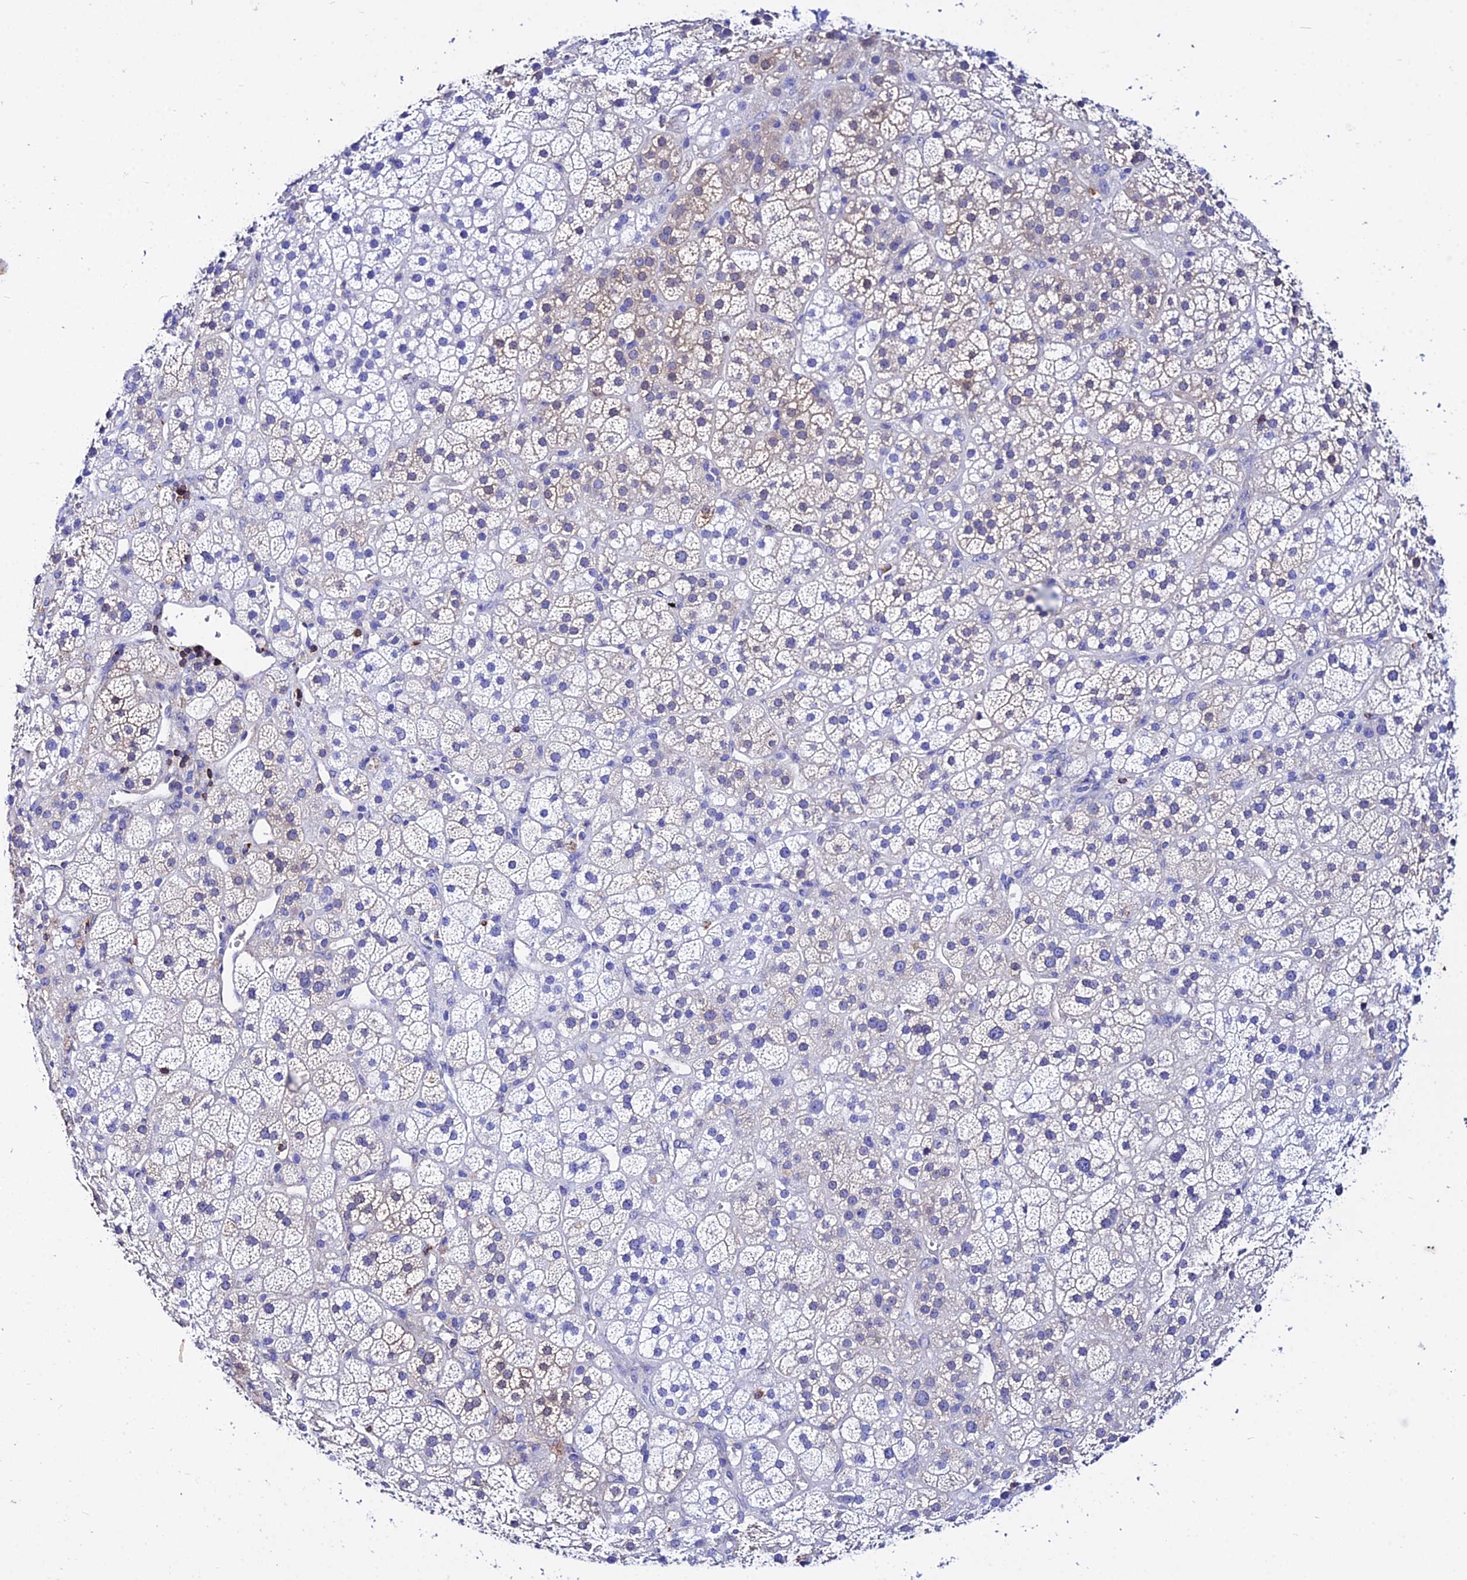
{"staining": {"intensity": "weak", "quantity": "<25%", "location": "cytoplasmic/membranous"}, "tissue": "adrenal gland", "cell_type": "Glandular cells", "image_type": "normal", "snomed": [{"axis": "morphology", "description": "Normal tissue, NOS"}, {"axis": "topography", "description": "Adrenal gland"}], "caption": "Glandular cells are negative for brown protein staining in benign adrenal gland. Nuclei are stained in blue.", "gene": "S100A16", "patient": {"sex": "female", "age": 70}}